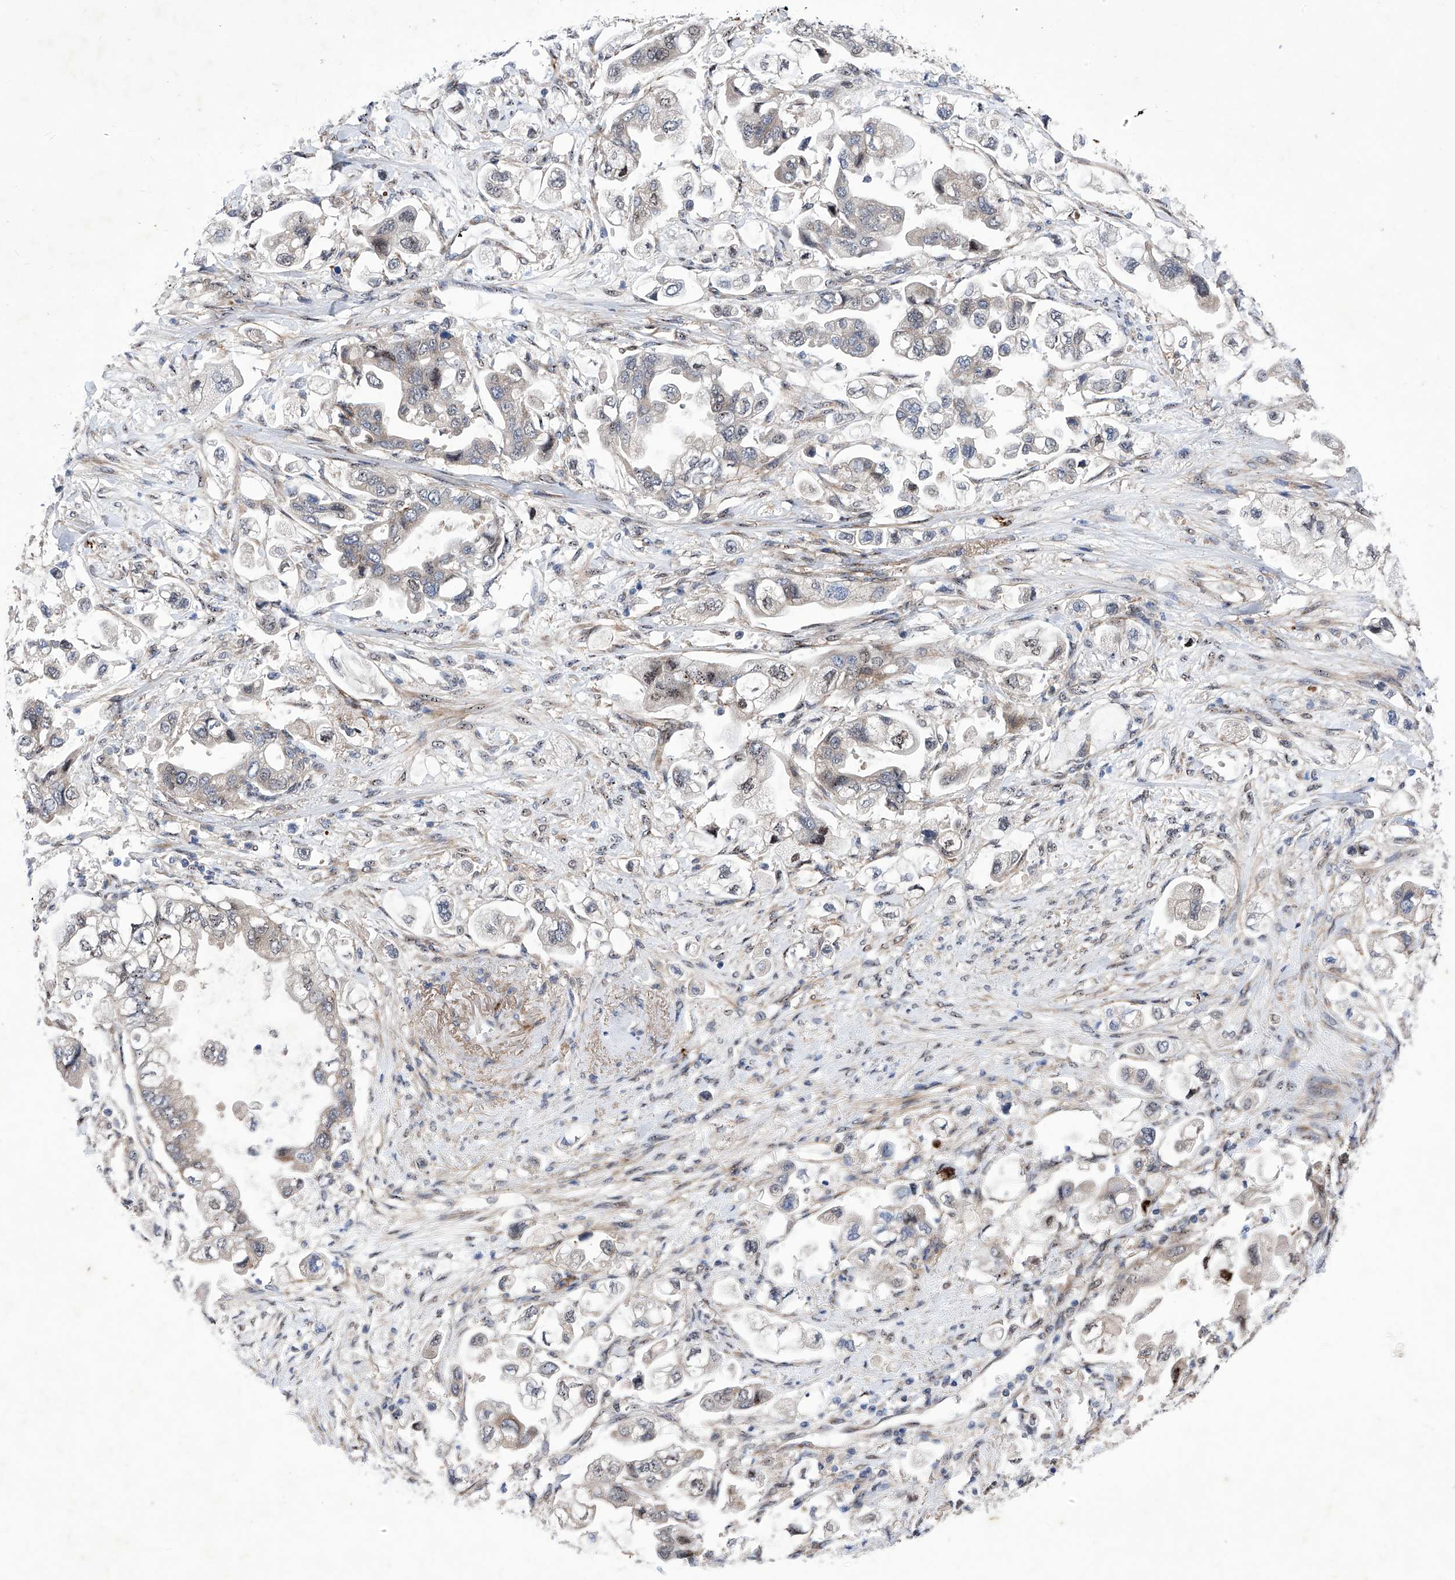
{"staining": {"intensity": "weak", "quantity": "25%-75%", "location": "cytoplasmic/membranous"}, "tissue": "stomach cancer", "cell_type": "Tumor cells", "image_type": "cancer", "snomed": [{"axis": "morphology", "description": "Adenocarcinoma, NOS"}, {"axis": "topography", "description": "Stomach"}], "caption": "The photomicrograph reveals a brown stain indicating the presence of a protein in the cytoplasmic/membranous of tumor cells in stomach cancer (adenocarcinoma). (brown staining indicates protein expression, while blue staining denotes nuclei).", "gene": "KTI12", "patient": {"sex": "male", "age": 62}}